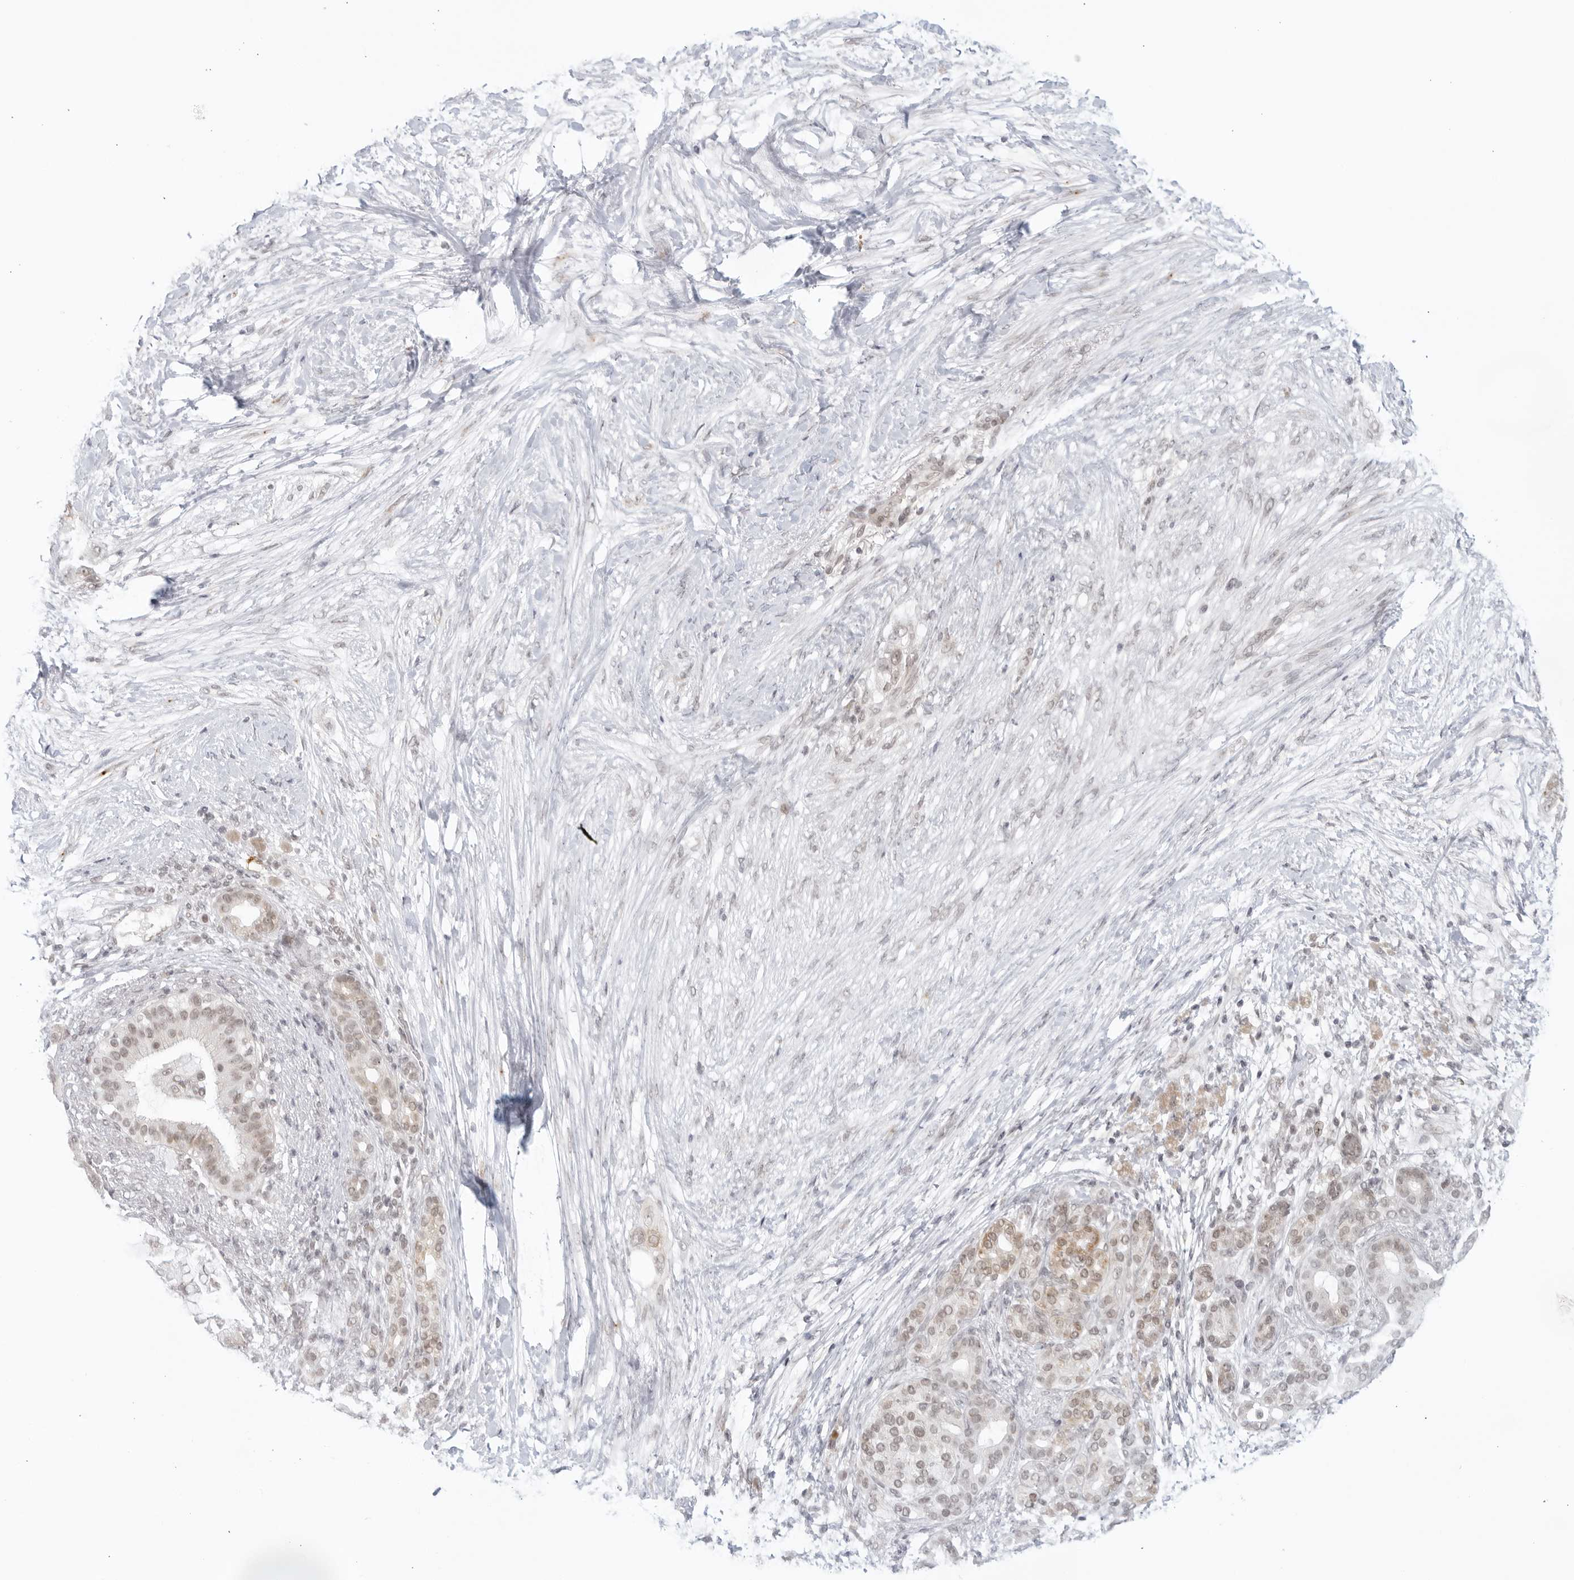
{"staining": {"intensity": "weak", "quantity": "<25%", "location": "cytoplasmic/membranous,nuclear"}, "tissue": "pancreatic cancer", "cell_type": "Tumor cells", "image_type": "cancer", "snomed": [{"axis": "morphology", "description": "Adenocarcinoma, NOS"}, {"axis": "topography", "description": "Pancreas"}], "caption": "DAB immunohistochemical staining of human pancreatic cancer (adenocarcinoma) reveals no significant positivity in tumor cells.", "gene": "RAB11FIP3", "patient": {"sex": "male", "age": 53}}